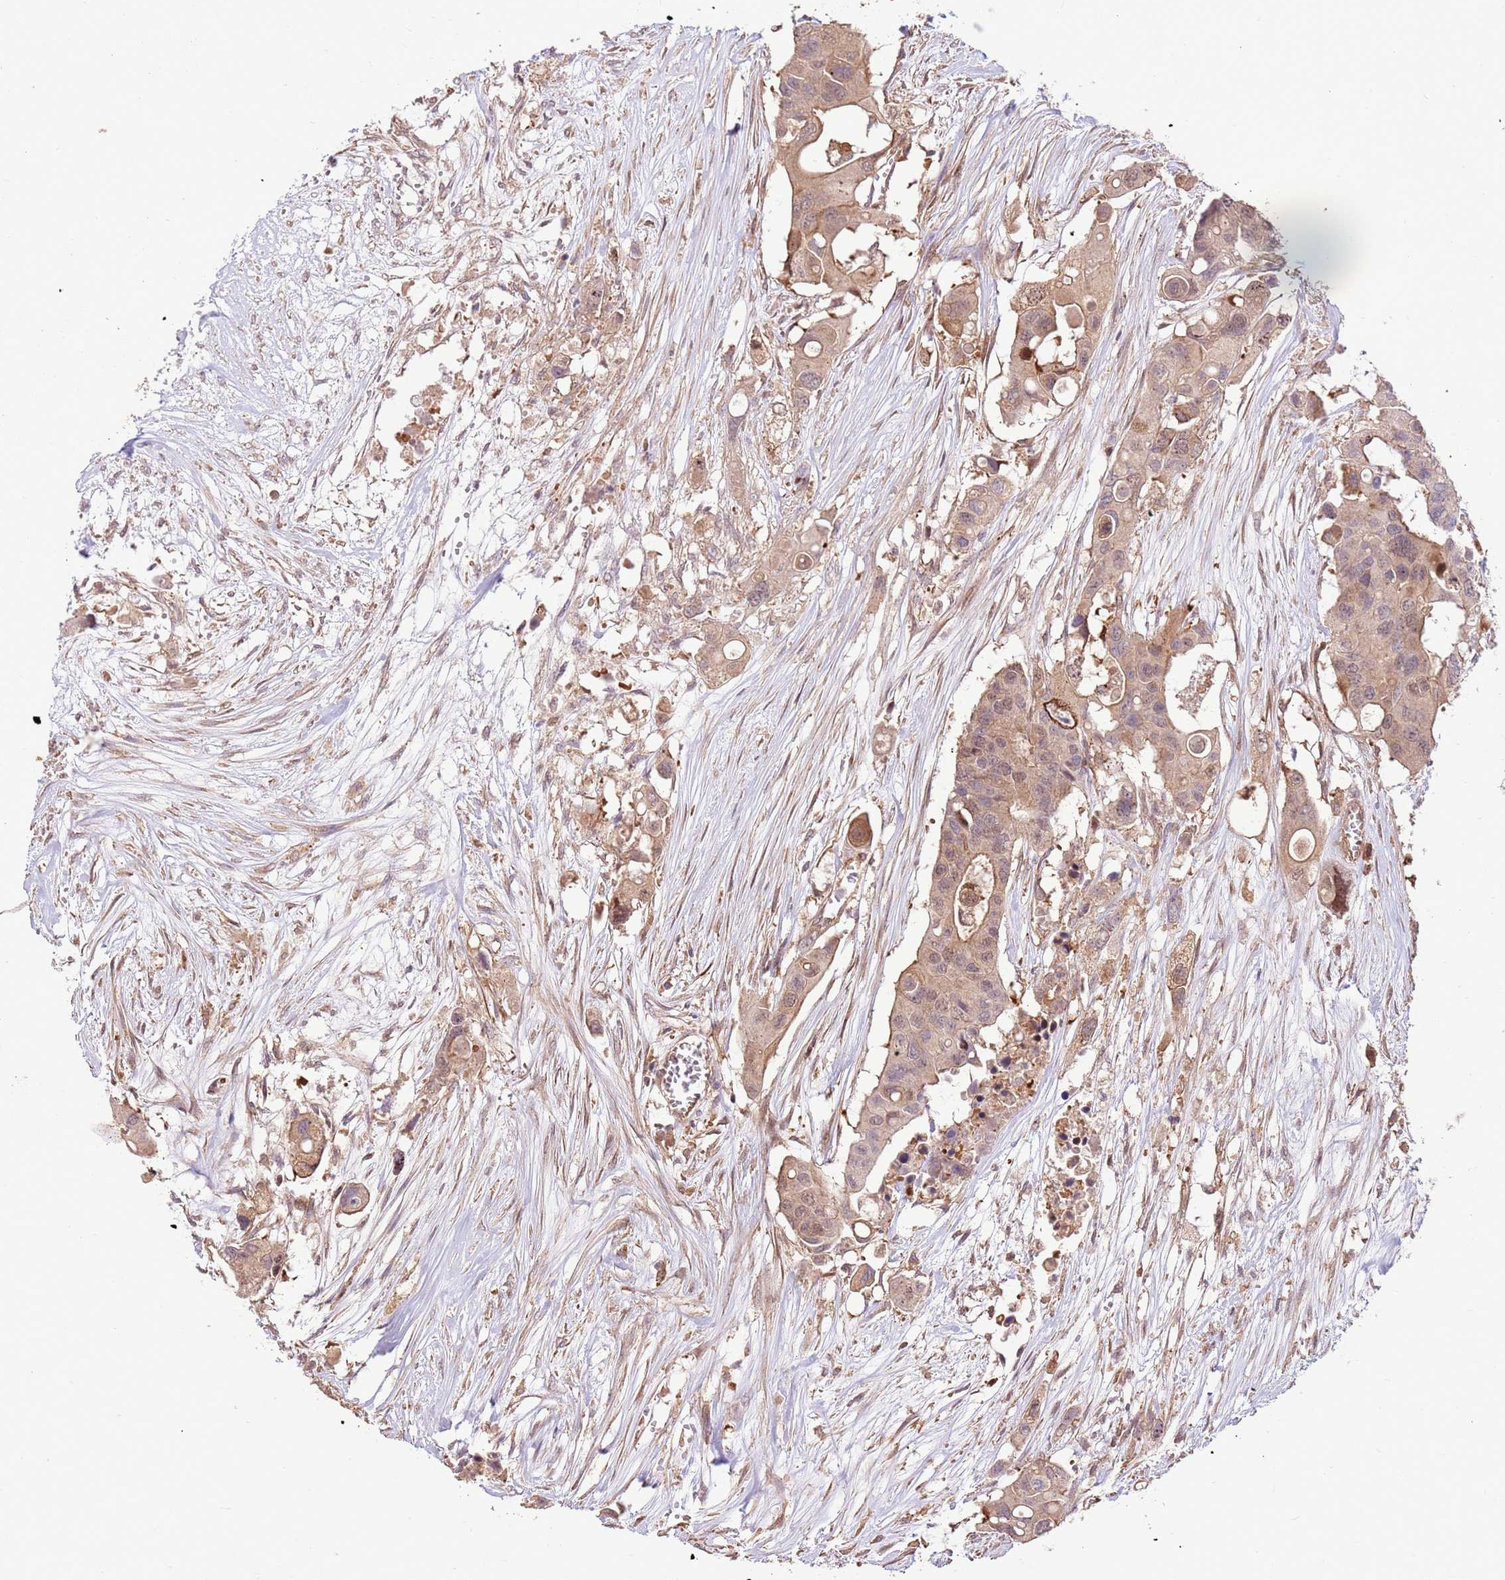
{"staining": {"intensity": "weak", "quantity": ">75%", "location": "cytoplasmic/membranous,nuclear"}, "tissue": "colorectal cancer", "cell_type": "Tumor cells", "image_type": "cancer", "snomed": [{"axis": "morphology", "description": "Adenocarcinoma, NOS"}, {"axis": "topography", "description": "Colon"}], "caption": "Colorectal cancer tissue exhibits weak cytoplasmic/membranous and nuclear staining in about >75% of tumor cells, visualized by immunohistochemistry.", "gene": "CCDC112", "patient": {"sex": "male", "age": 77}}